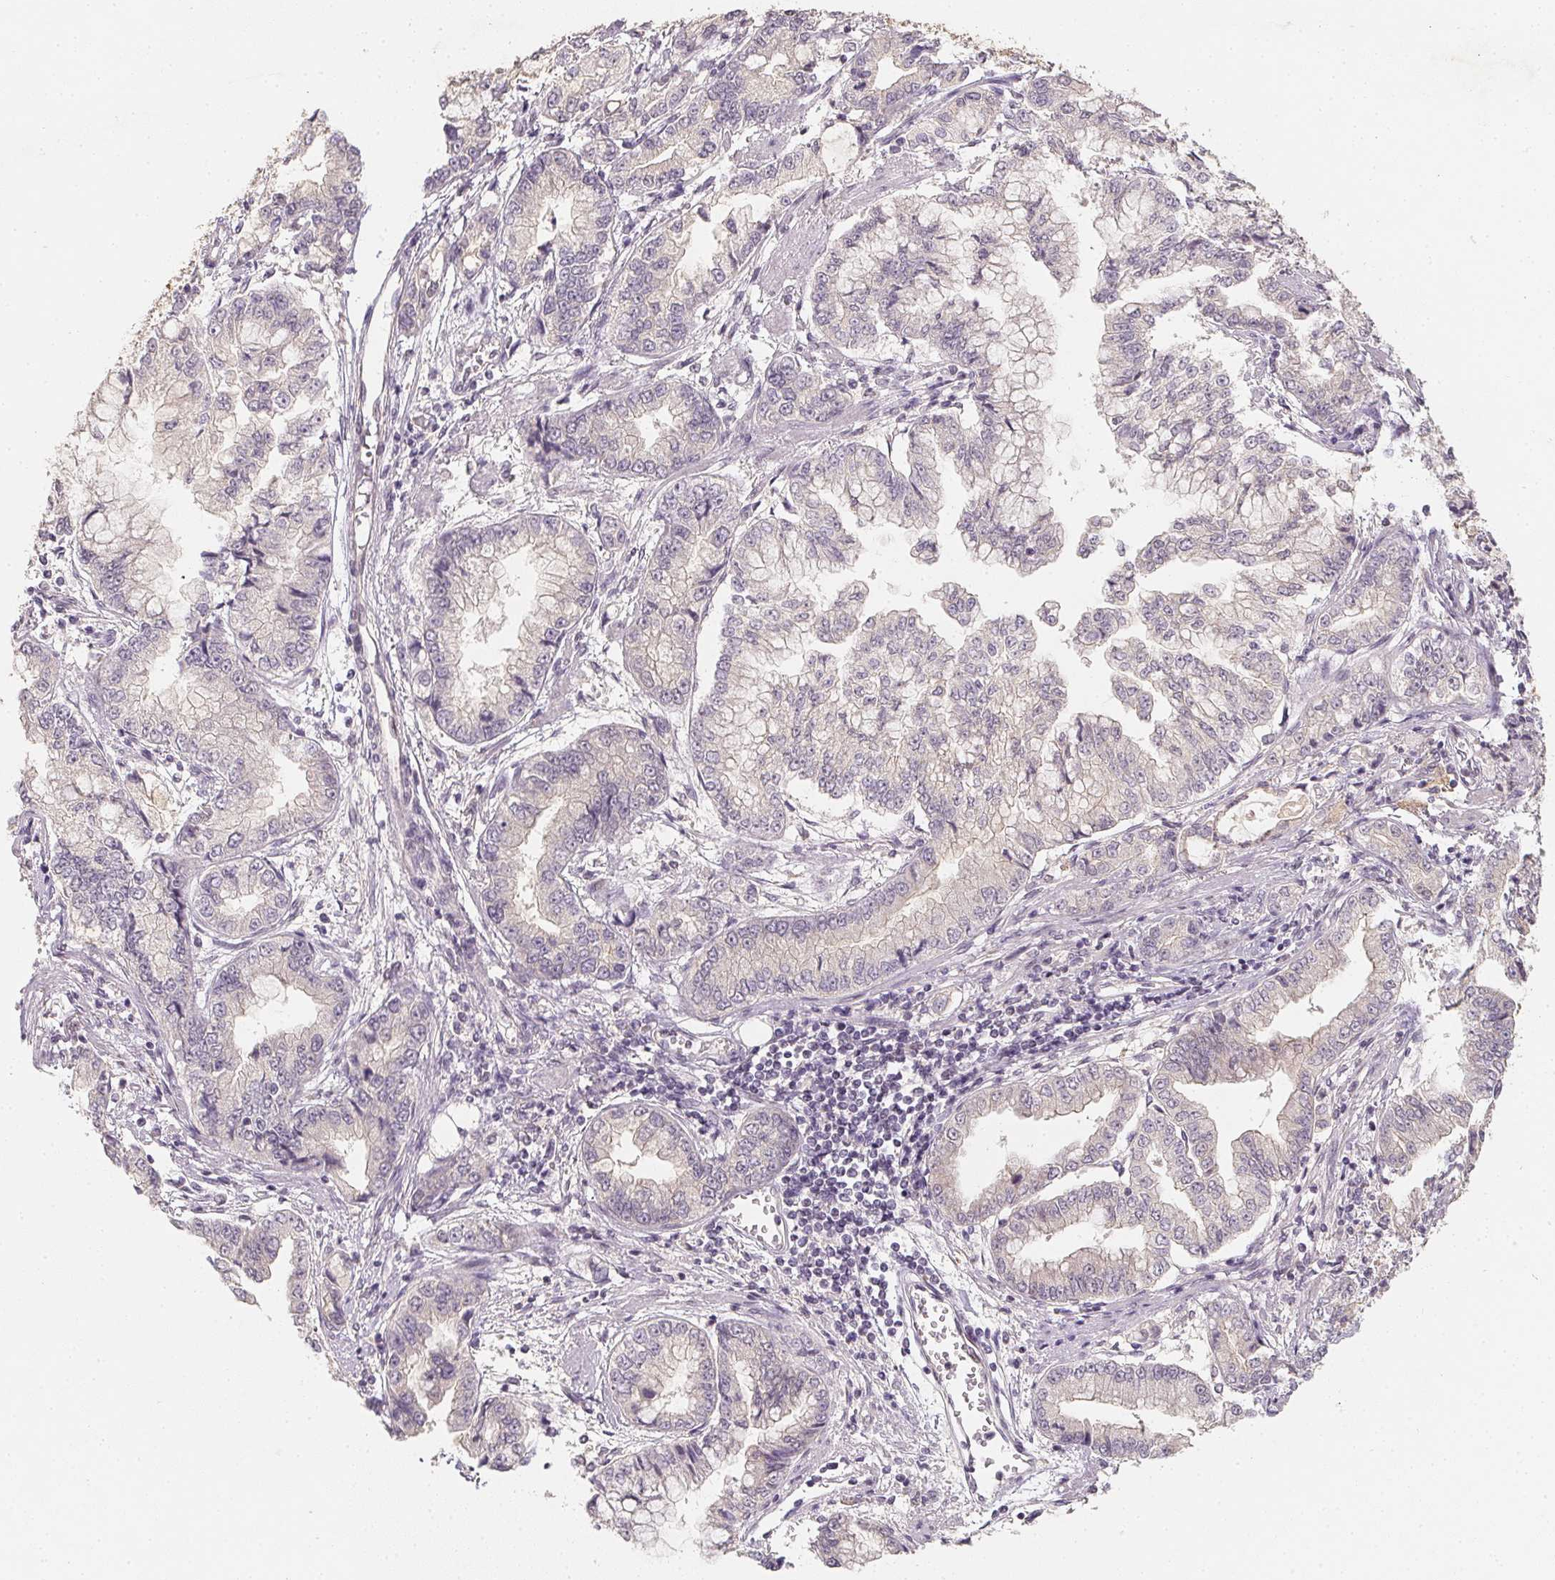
{"staining": {"intensity": "negative", "quantity": "none", "location": "none"}, "tissue": "stomach cancer", "cell_type": "Tumor cells", "image_type": "cancer", "snomed": [{"axis": "morphology", "description": "Adenocarcinoma, NOS"}, {"axis": "topography", "description": "Stomach, upper"}], "caption": "High power microscopy micrograph of an immunohistochemistry micrograph of stomach cancer, revealing no significant positivity in tumor cells.", "gene": "SOAT1", "patient": {"sex": "female", "age": 74}}